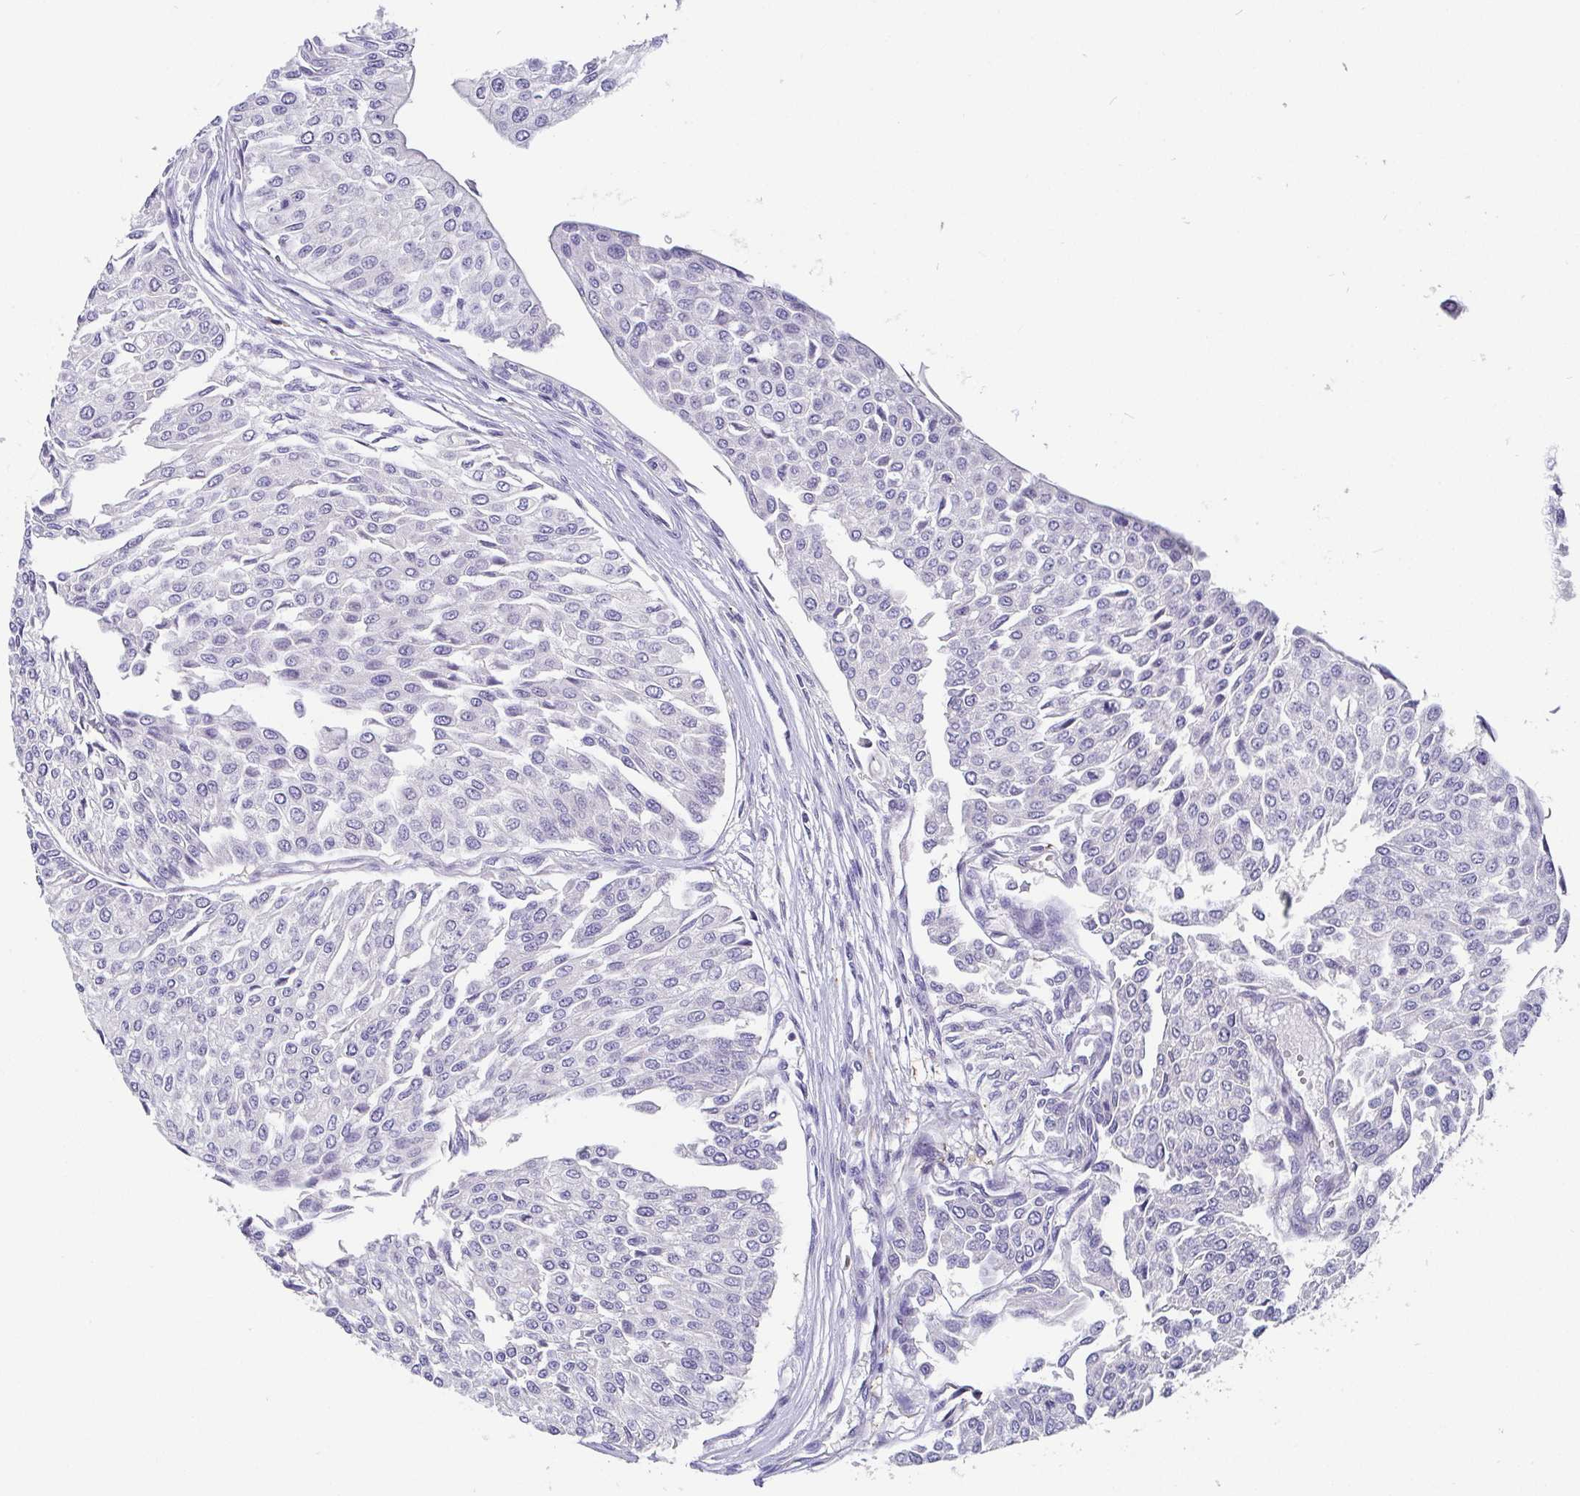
{"staining": {"intensity": "negative", "quantity": "none", "location": "none"}, "tissue": "urothelial cancer", "cell_type": "Tumor cells", "image_type": "cancer", "snomed": [{"axis": "morphology", "description": "Urothelial carcinoma, NOS"}, {"axis": "topography", "description": "Urinary bladder"}], "caption": "Immunohistochemistry (IHC) image of human urothelial cancer stained for a protein (brown), which reveals no staining in tumor cells.", "gene": "ADAMTS6", "patient": {"sex": "male", "age": 67}}